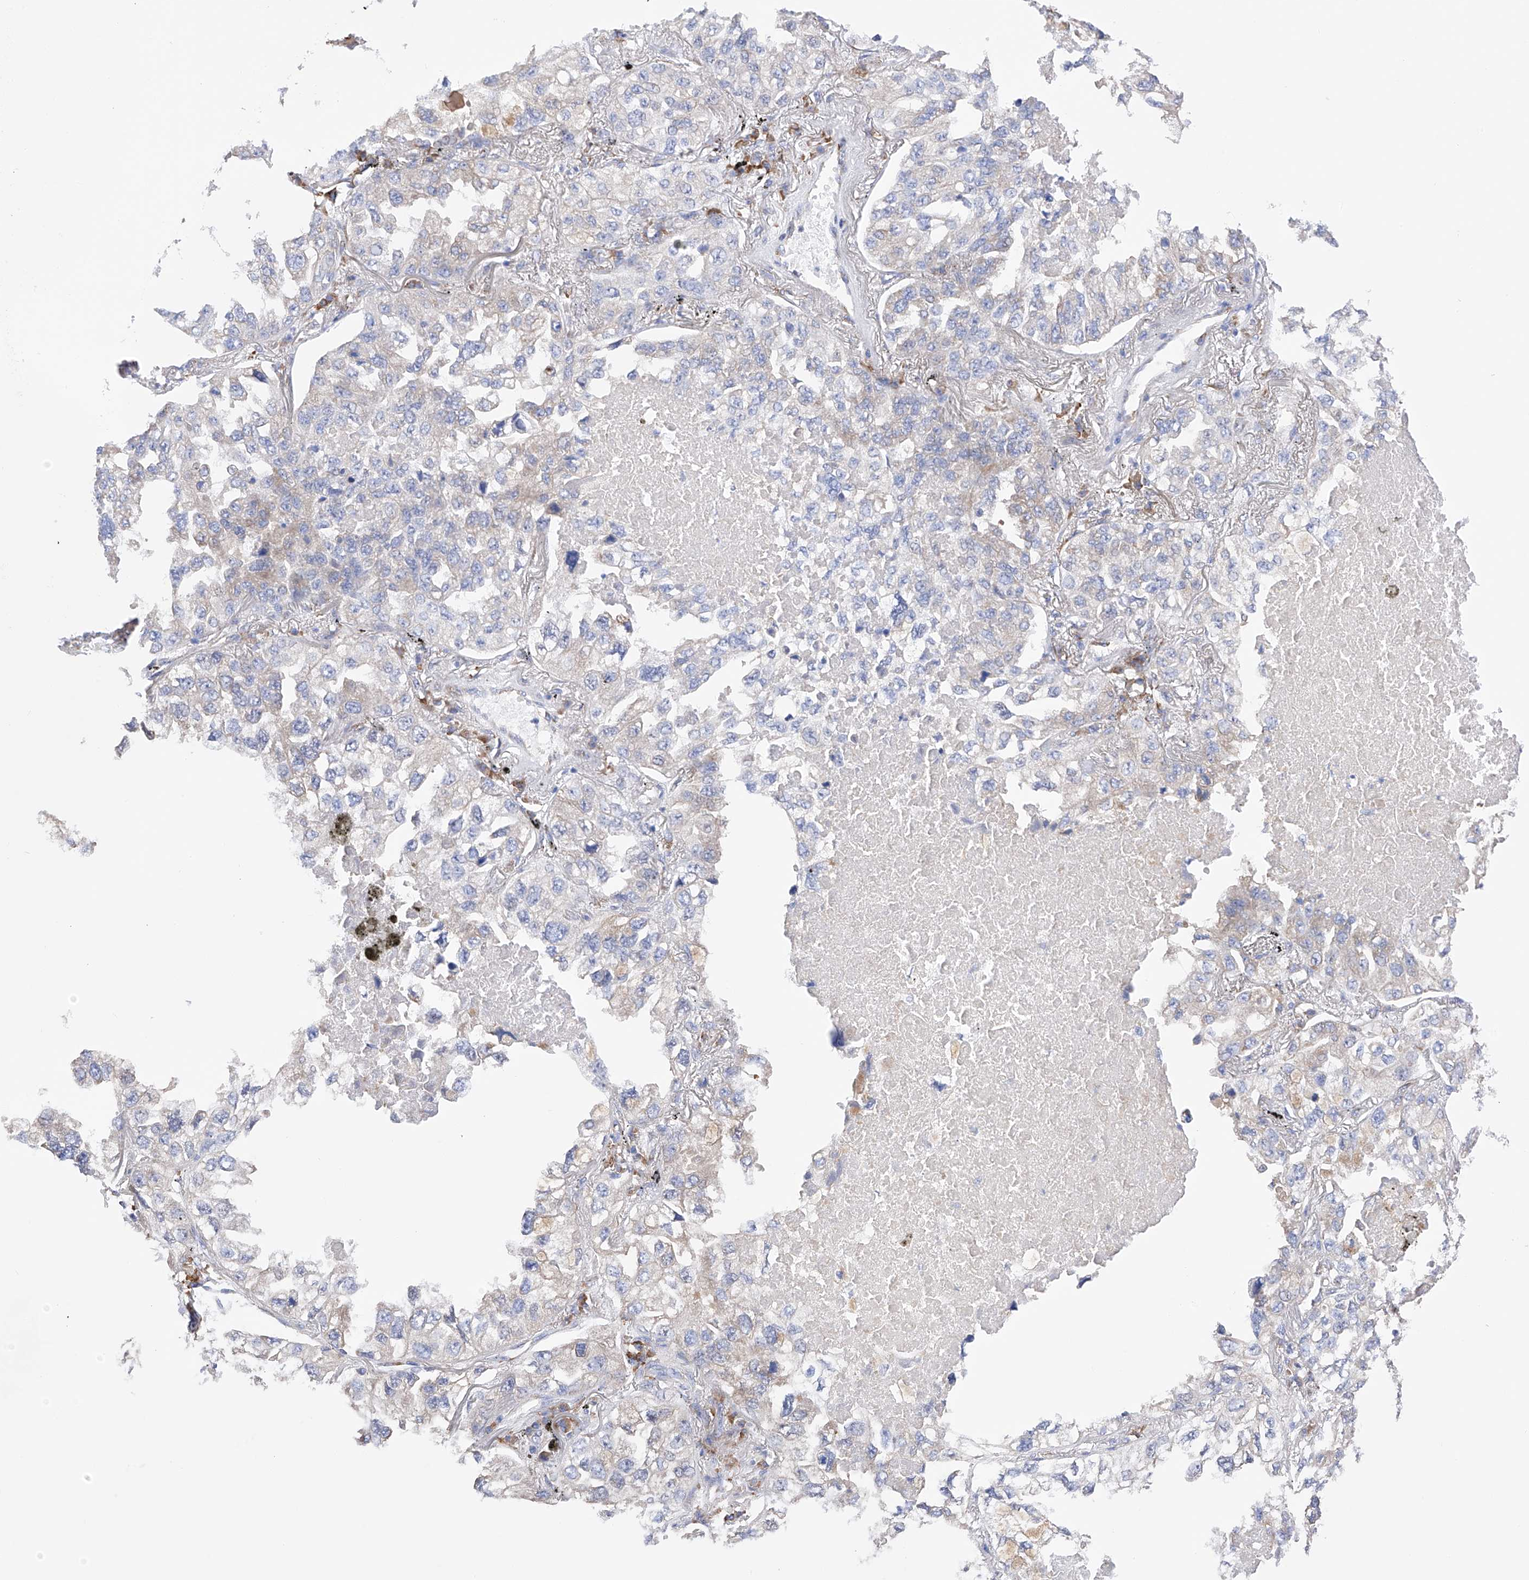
{"staining": {"intensity": "weak", "quantity": "<25%", "location": "cytoplasmic/membranous"}, "tissue": "lung cancer", "cell_type": "Tumor cells", "image_type": "cancer", "snomed": [{"axis": "morphology", "description": "Adenocarcinoma, NOS"}, {"axis": "topography", "description": "Lung"}], "caption": "Human lung adenocarcinoma stained for a protein using IHC reveals no staining in tumor cells.", "gene": "PDIA5", "patient": {"sex": "male", "age": 65}}